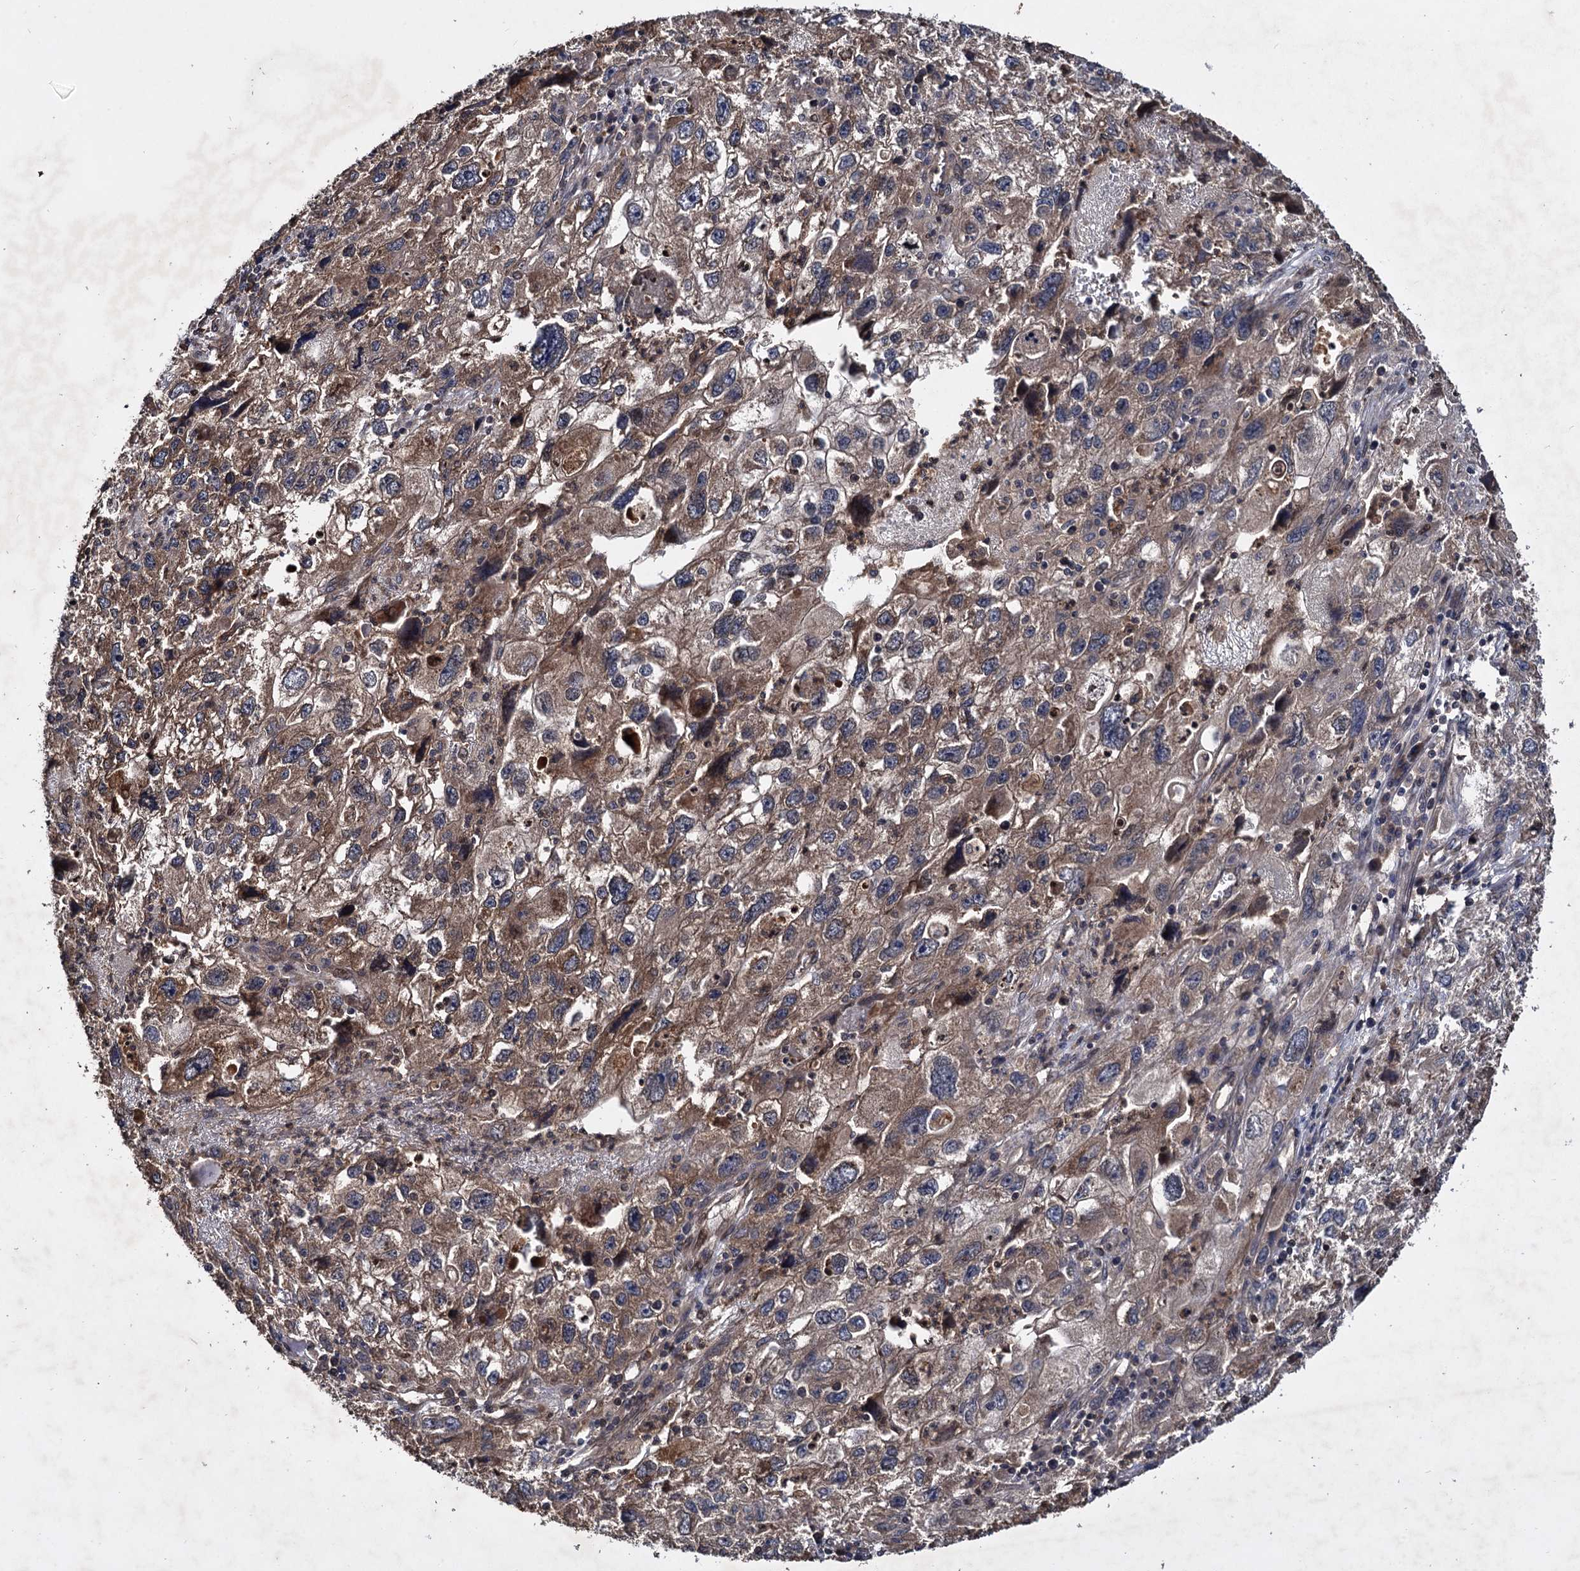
{"staining": {"intensity": "moderate", "quantity": ">75%", "location": "cytoplasmic/membranous"}, "tissue": "endometrial cancer", "cell_type": "Tumor cells", "image_type": "cancer", "snomed": [{"axis": "morphology", "description": "Adenocarcinoma, NOS"}, {"axis": "topography", "description": "Endometrium"}], "caption": "Immunohistochemistry (IHC) of human endometrial adenocarcinoma demonstrates medium levels of moderate cytoplasmic/membranous expression in approximately >75% of tumor cells.", "gene": "DCP1B", "patient": {"sex": "female", "age": 49}}